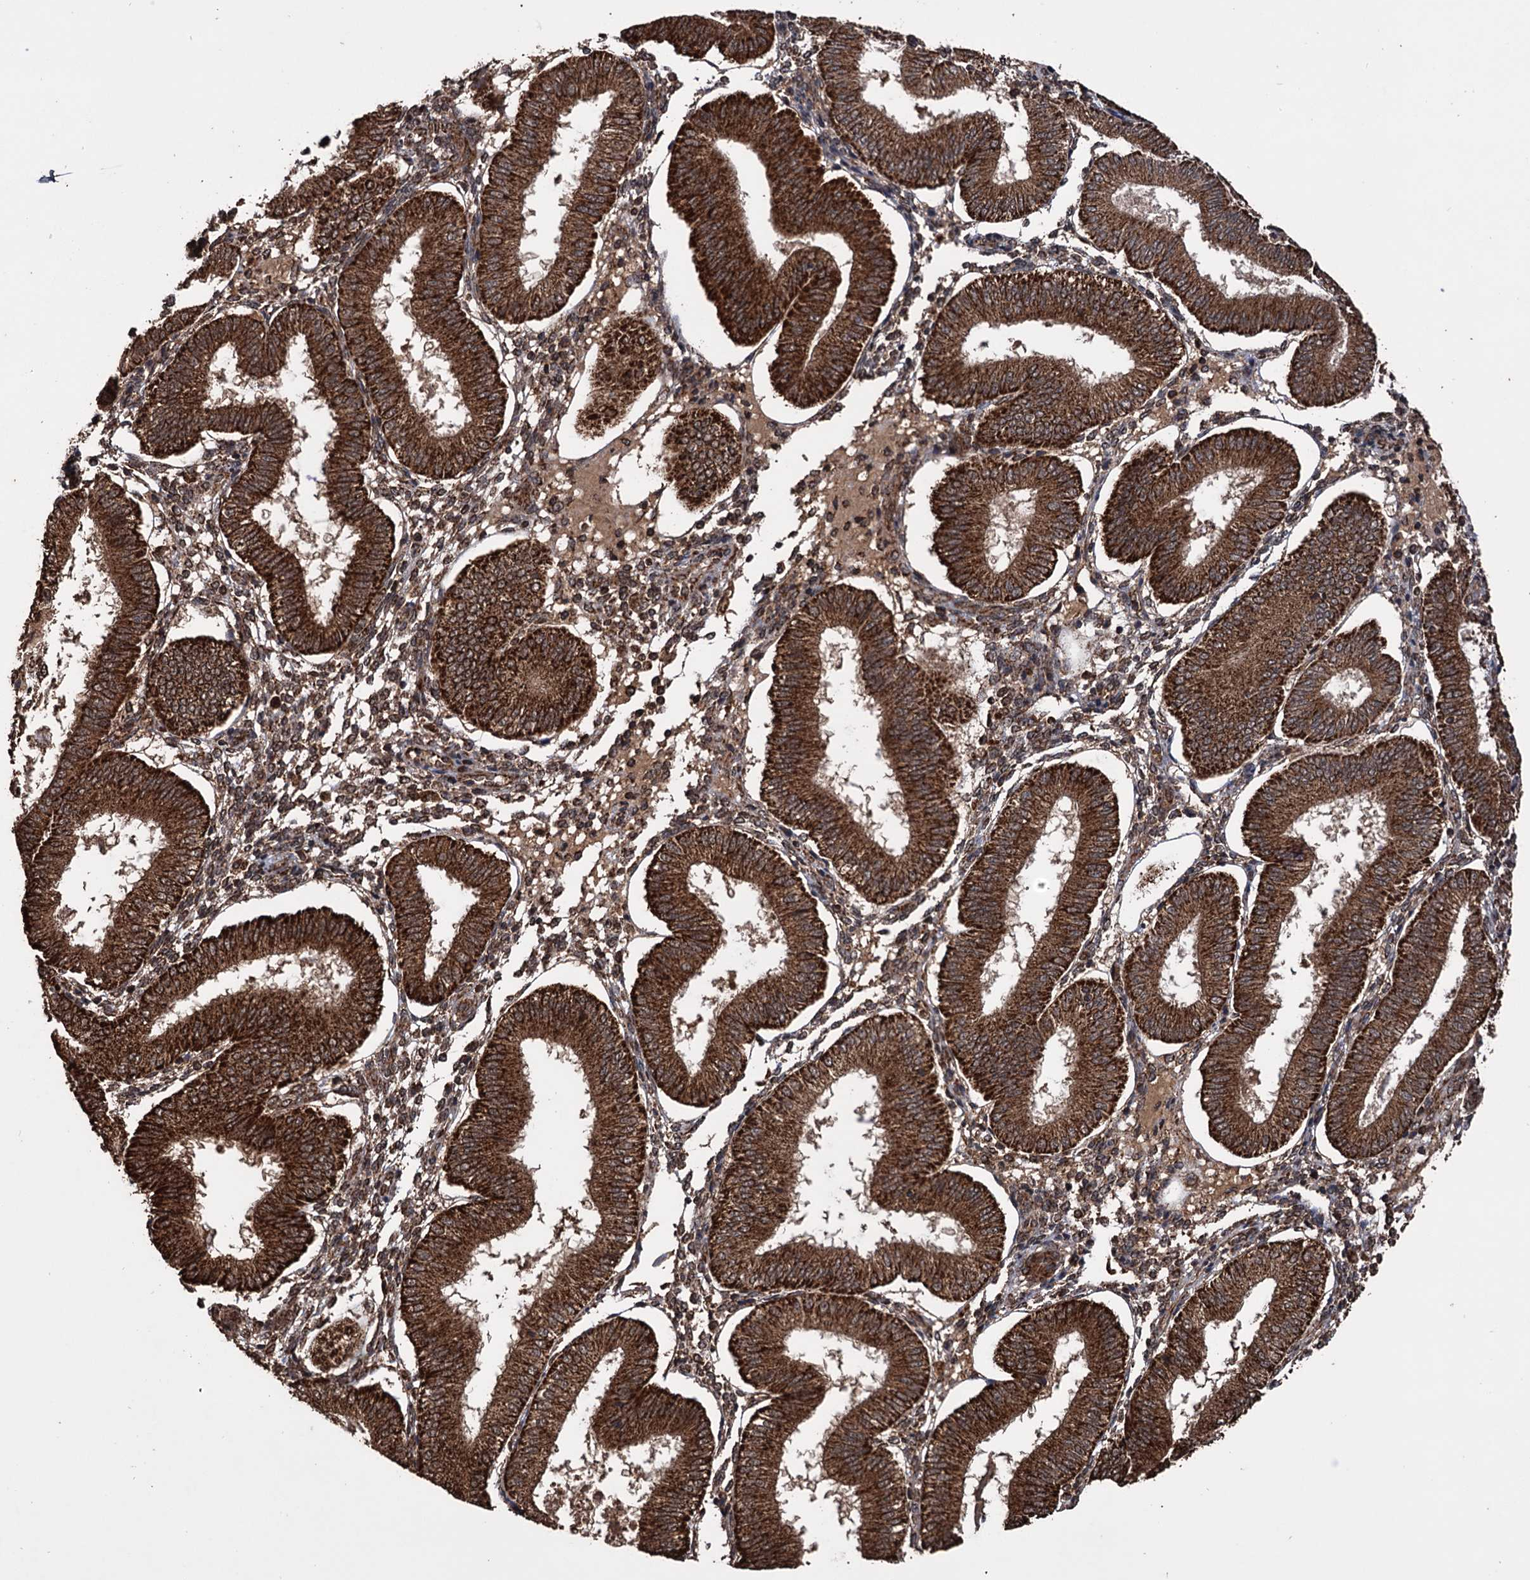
{"staining": {"intensity": "moderate", "quantity": ">75%", "location": "cytoplasmic/membranous"}, "tissue": "endometrium", "cell_type": "Cells in endometrial stroma", "image_type": "normal", "snomed": [{"axis": "morphology", "description": "Normal tissue, NOS"}, {"axis": "topography", "description": "Endometrium"}], "caption": "Immunohistochemistry (IHC) image of normal endometrium: human endometrium stained using IHC exhibits medium levels of moderate protein expression localized specifically in the cytoplasmic/membranous of cells in endometrial stroma, appearing as a cytoplasmic/membranous brown color.", "gene": "IPO4", "patient": {"sex": "female", "age": 39}}